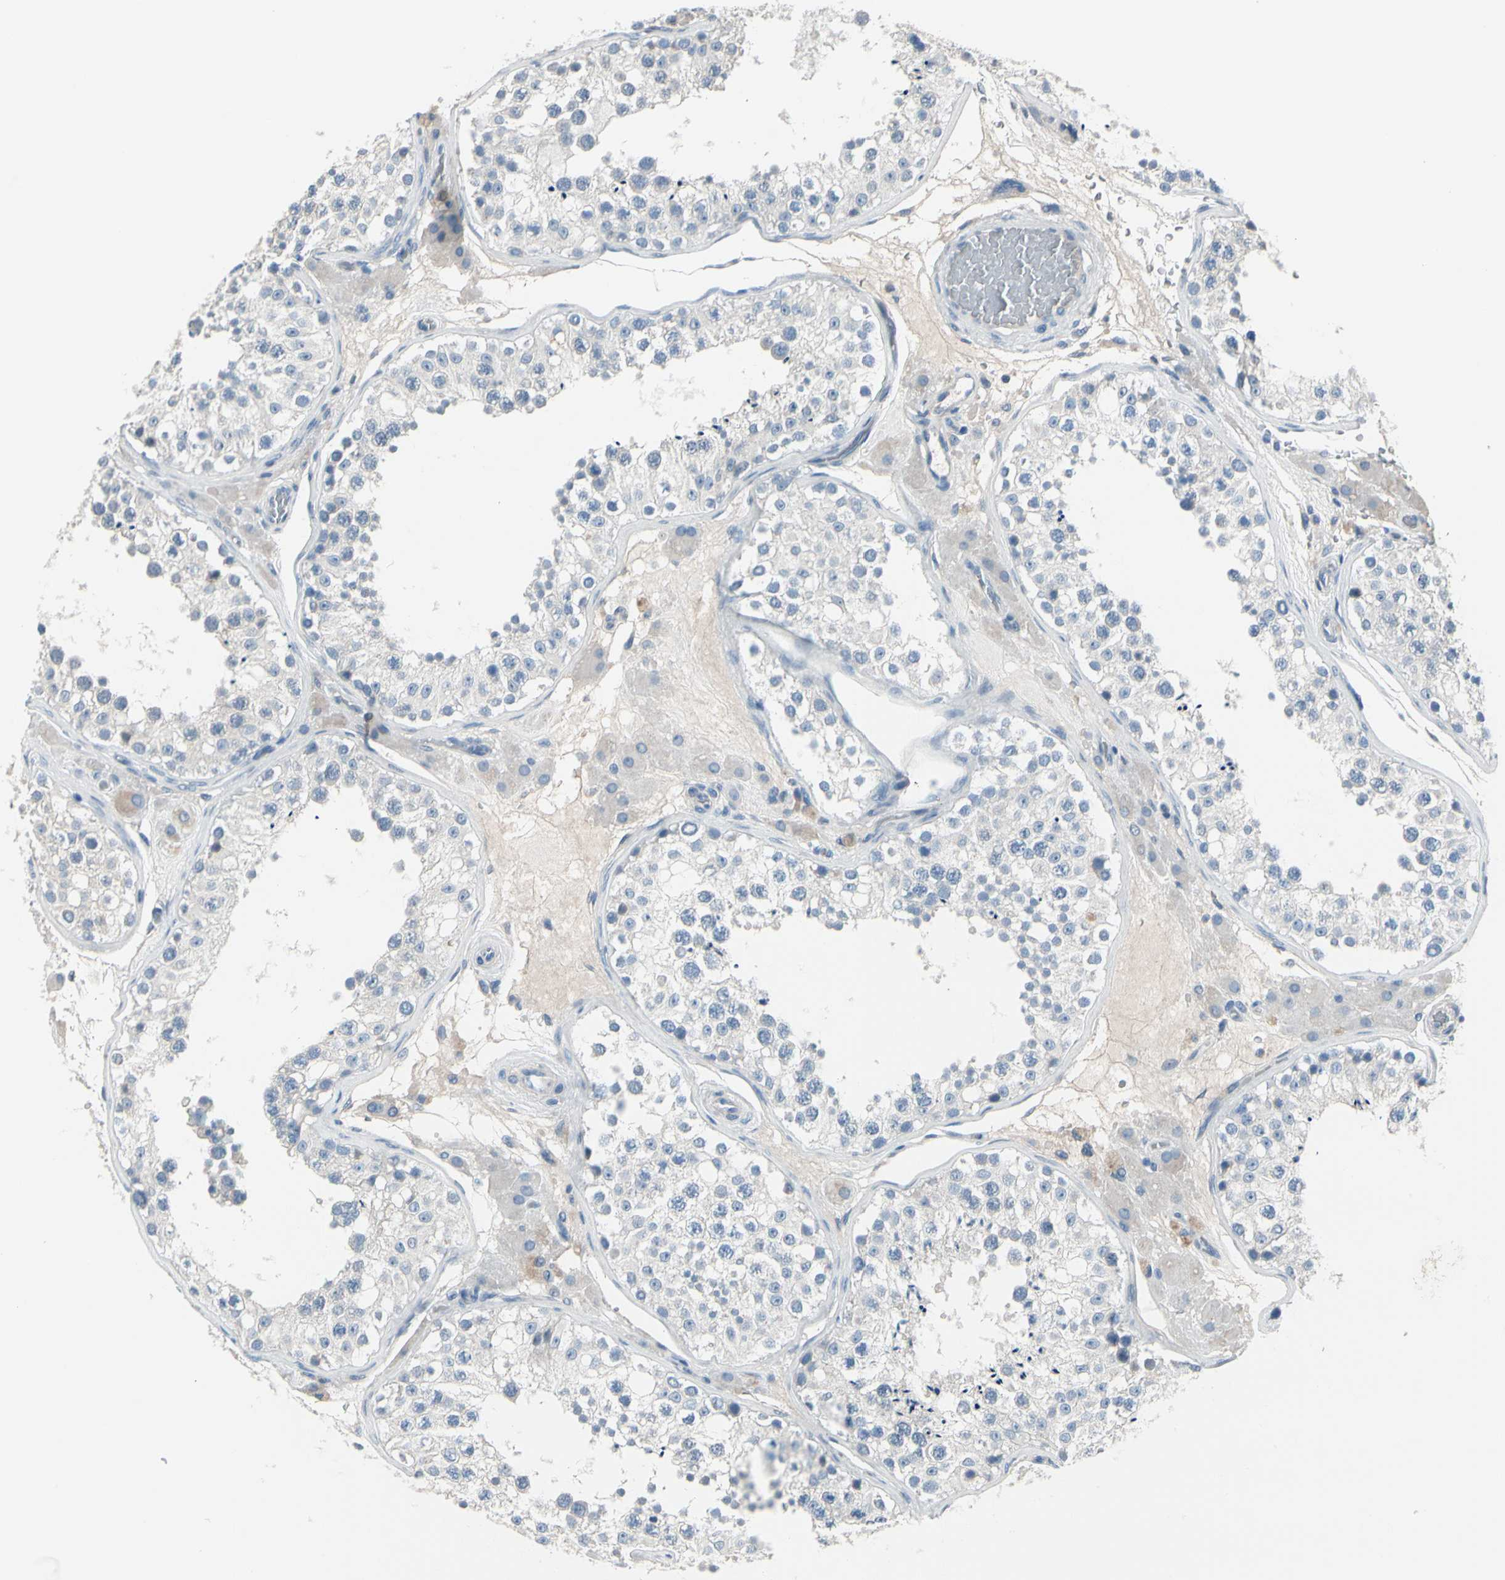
{"staining": {"intensity": "negative", "quantity": "none", "location": "none"}, "tissue": "testis", "cell_type": "Cells in seminiferous ducts", "image_type": "normal", "snomed": [{"axis": "morphology", "description": "Normal tissue, NOS"}, {"axis": "topography", "description": "Testis"}], "caption": "High power microscopy micrograph of an immunohistochemistry photomicrograph of normal testis, revealing no significant staining in cells in seminiferous ducts. (DAB (3,3'-diaminobenzidine) IHC with hematoxylin counter stain).", "gene": "PGR", "patient": {"sex": "male", "age": 26}}